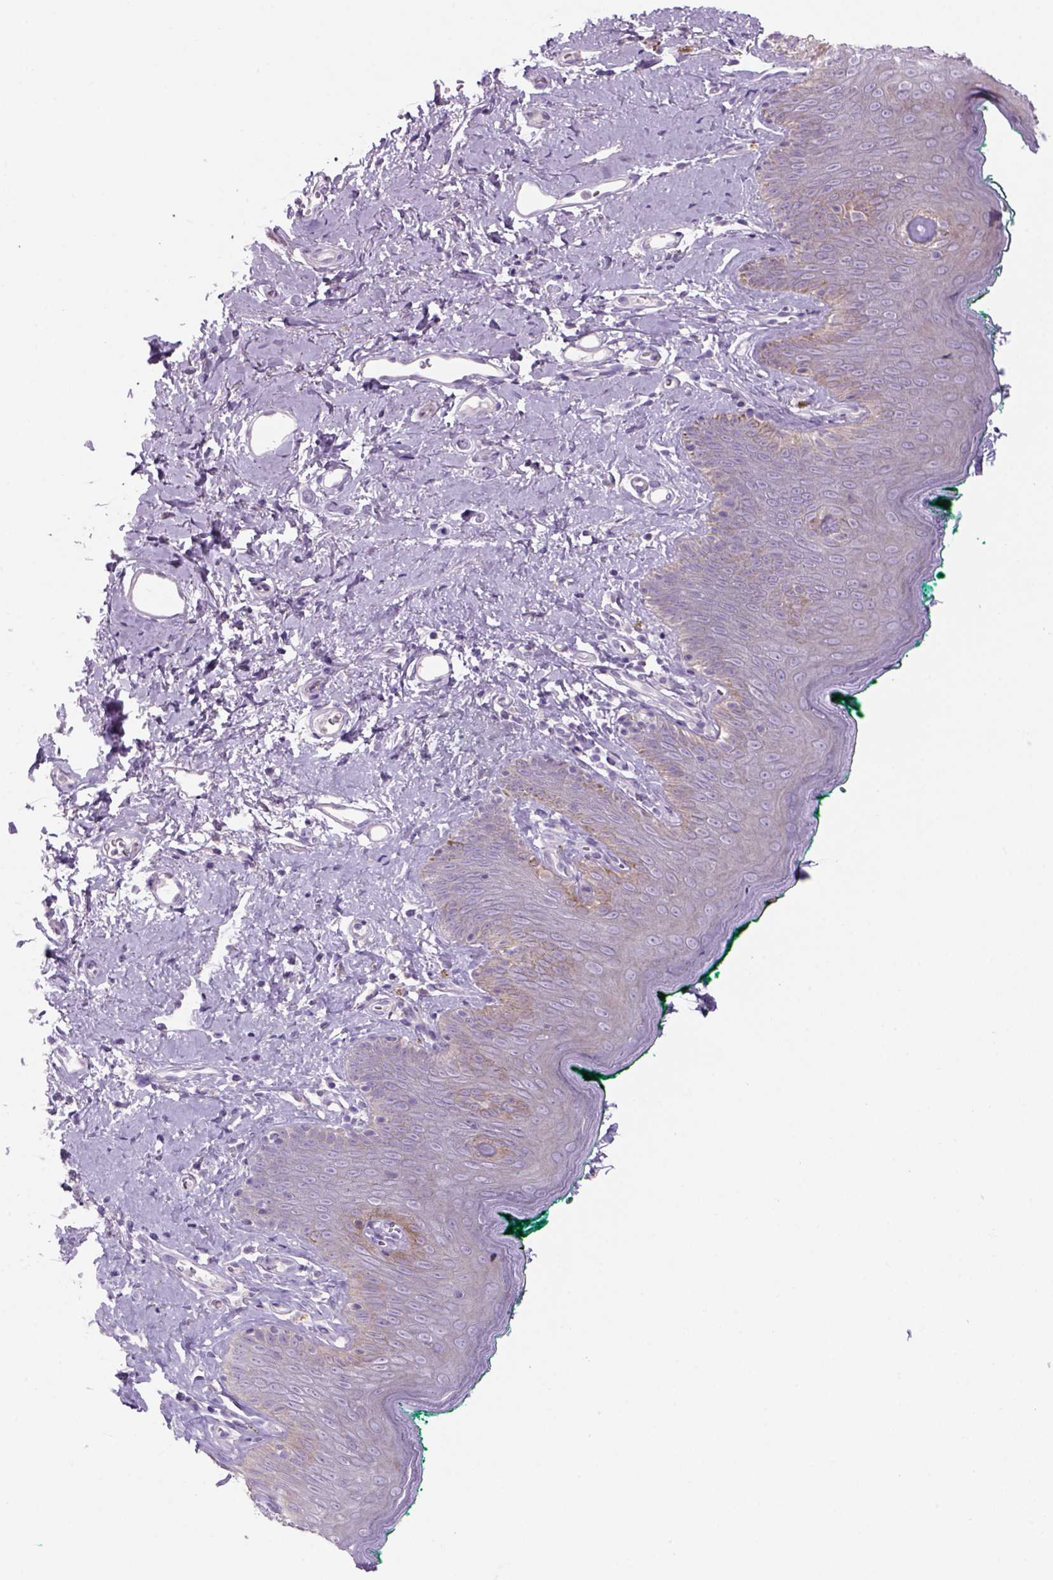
{"staining": {"intensity": "weak", "quantity": "25%-75%", "location": "cytoplasmic/membranous"}, "tissue": "skin", "cell_type": "Epidermal cells", "image_type": "normal", "snomed": [{"axis": "morphology", "description": "Normal tissue, NOS"}, {"axis": "topography", "description": "Vulva"}], "caption": "Protein staining demonstrates weak cytoplasmic/membranous positivity in about 25%-75% of epidermal cells in unremarkable skin.", "gene": "ADGRV1", "patient": {"sex": "female", "age": 66}}